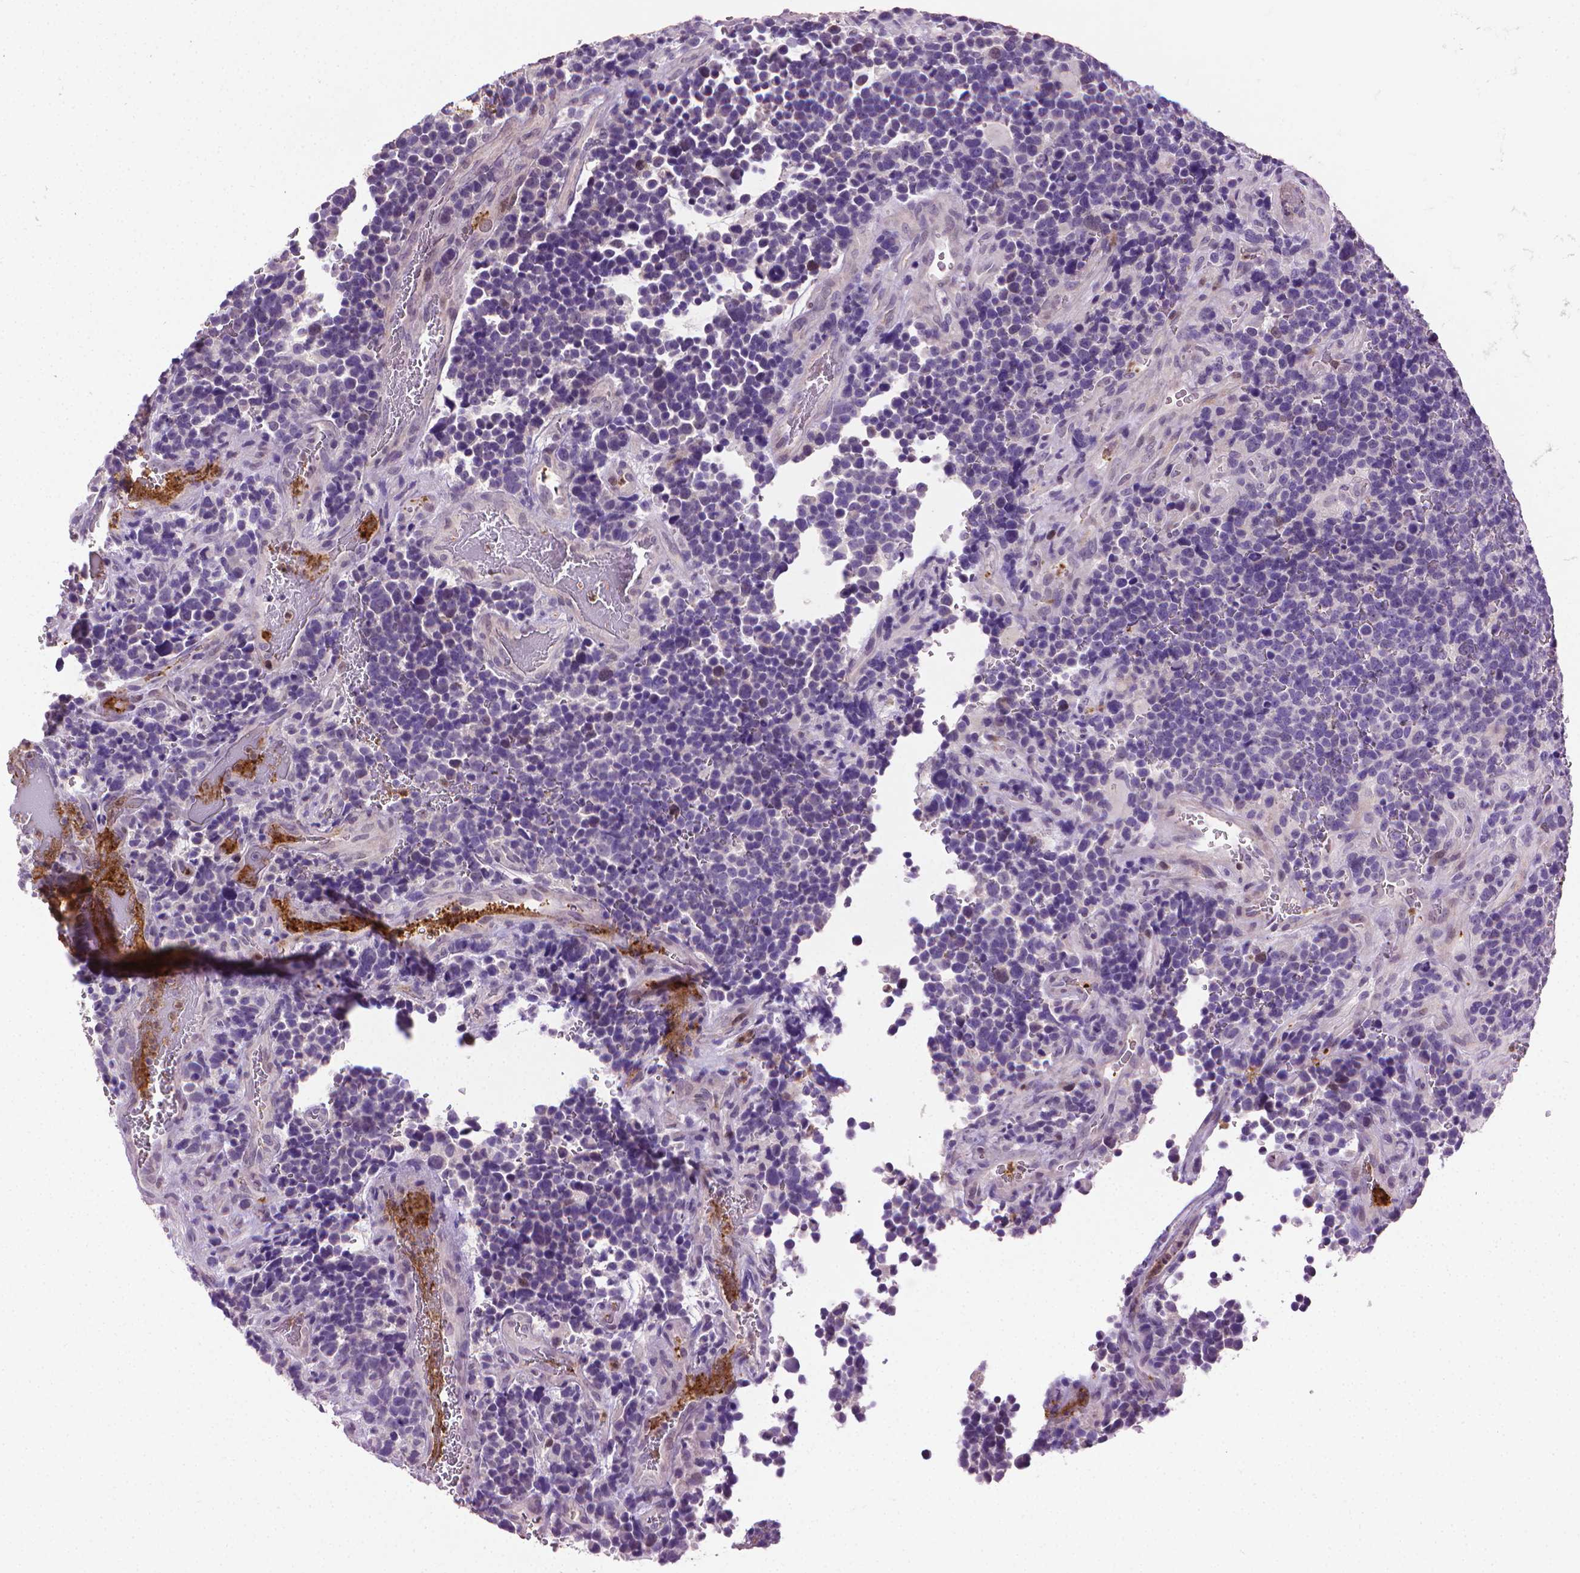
{"staining": {"intensity": "negative", "quantity": "none", "location": "none"}, "tissue": "glioma", "cell_type": "Tumor cells", "image_type": "cancer", "snomed": [{"axis": "morphology", "description": "Glioma, malignant, High grade"}, {"axis": "topography", "description": "Brain"}], "caption": "An IHC histopathology image of glioma is shown. There is no staining in tumor cells of glioma.", "gene": "CDKN2D", "patient": {"sex": "male", "age": 33}}